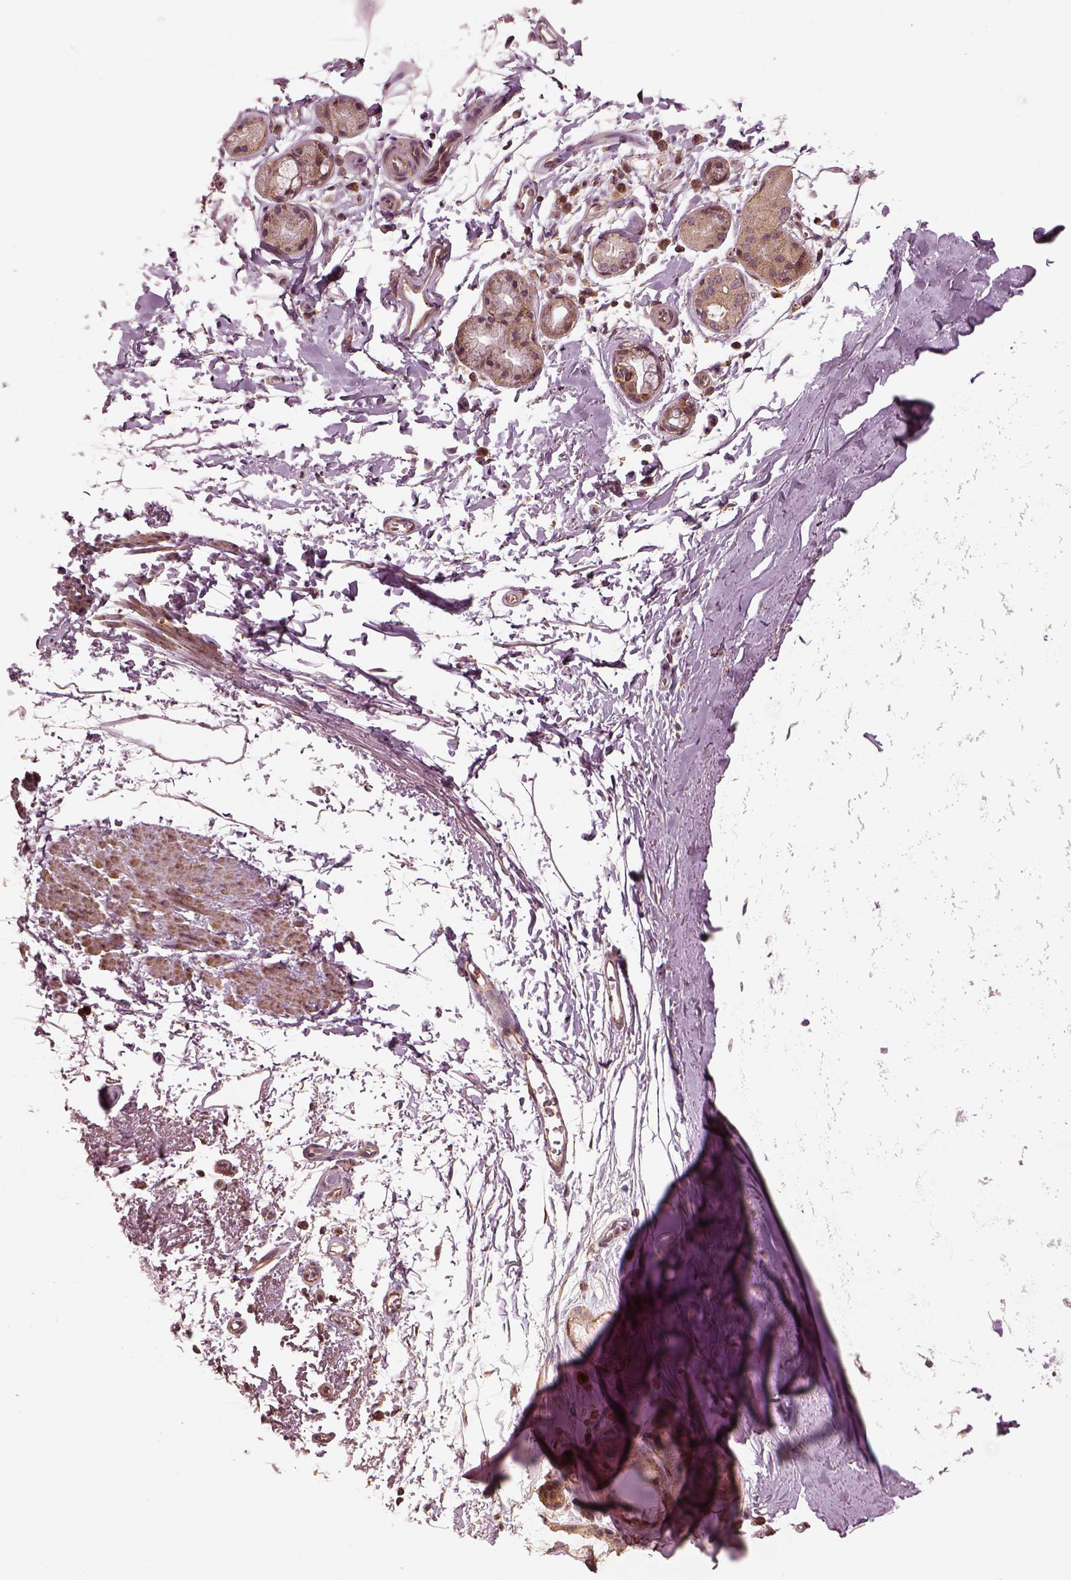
{"staining": {"intensity": "weak", "quantity": "<25%", "location": "cytoplasmic/membranous"}, "tissue": "adipose tissue", "cell_type": "Adipocytes", "image_type": "normal", "snomed": [{"axis": "morphology", "description": "Normal tissue, NOS"}, {"axis": "topography", "description": "Lymph node"}, {"axis": "topography", "description": "Bronchus"}], "caption": "Adipocytes are negative for brown protein staining in normal adipose tissue. (DAB immunohistochemistry (IHC), high magnification).", "gene": "LSM14A", "patient": {"sex": "female", "age": 70}}